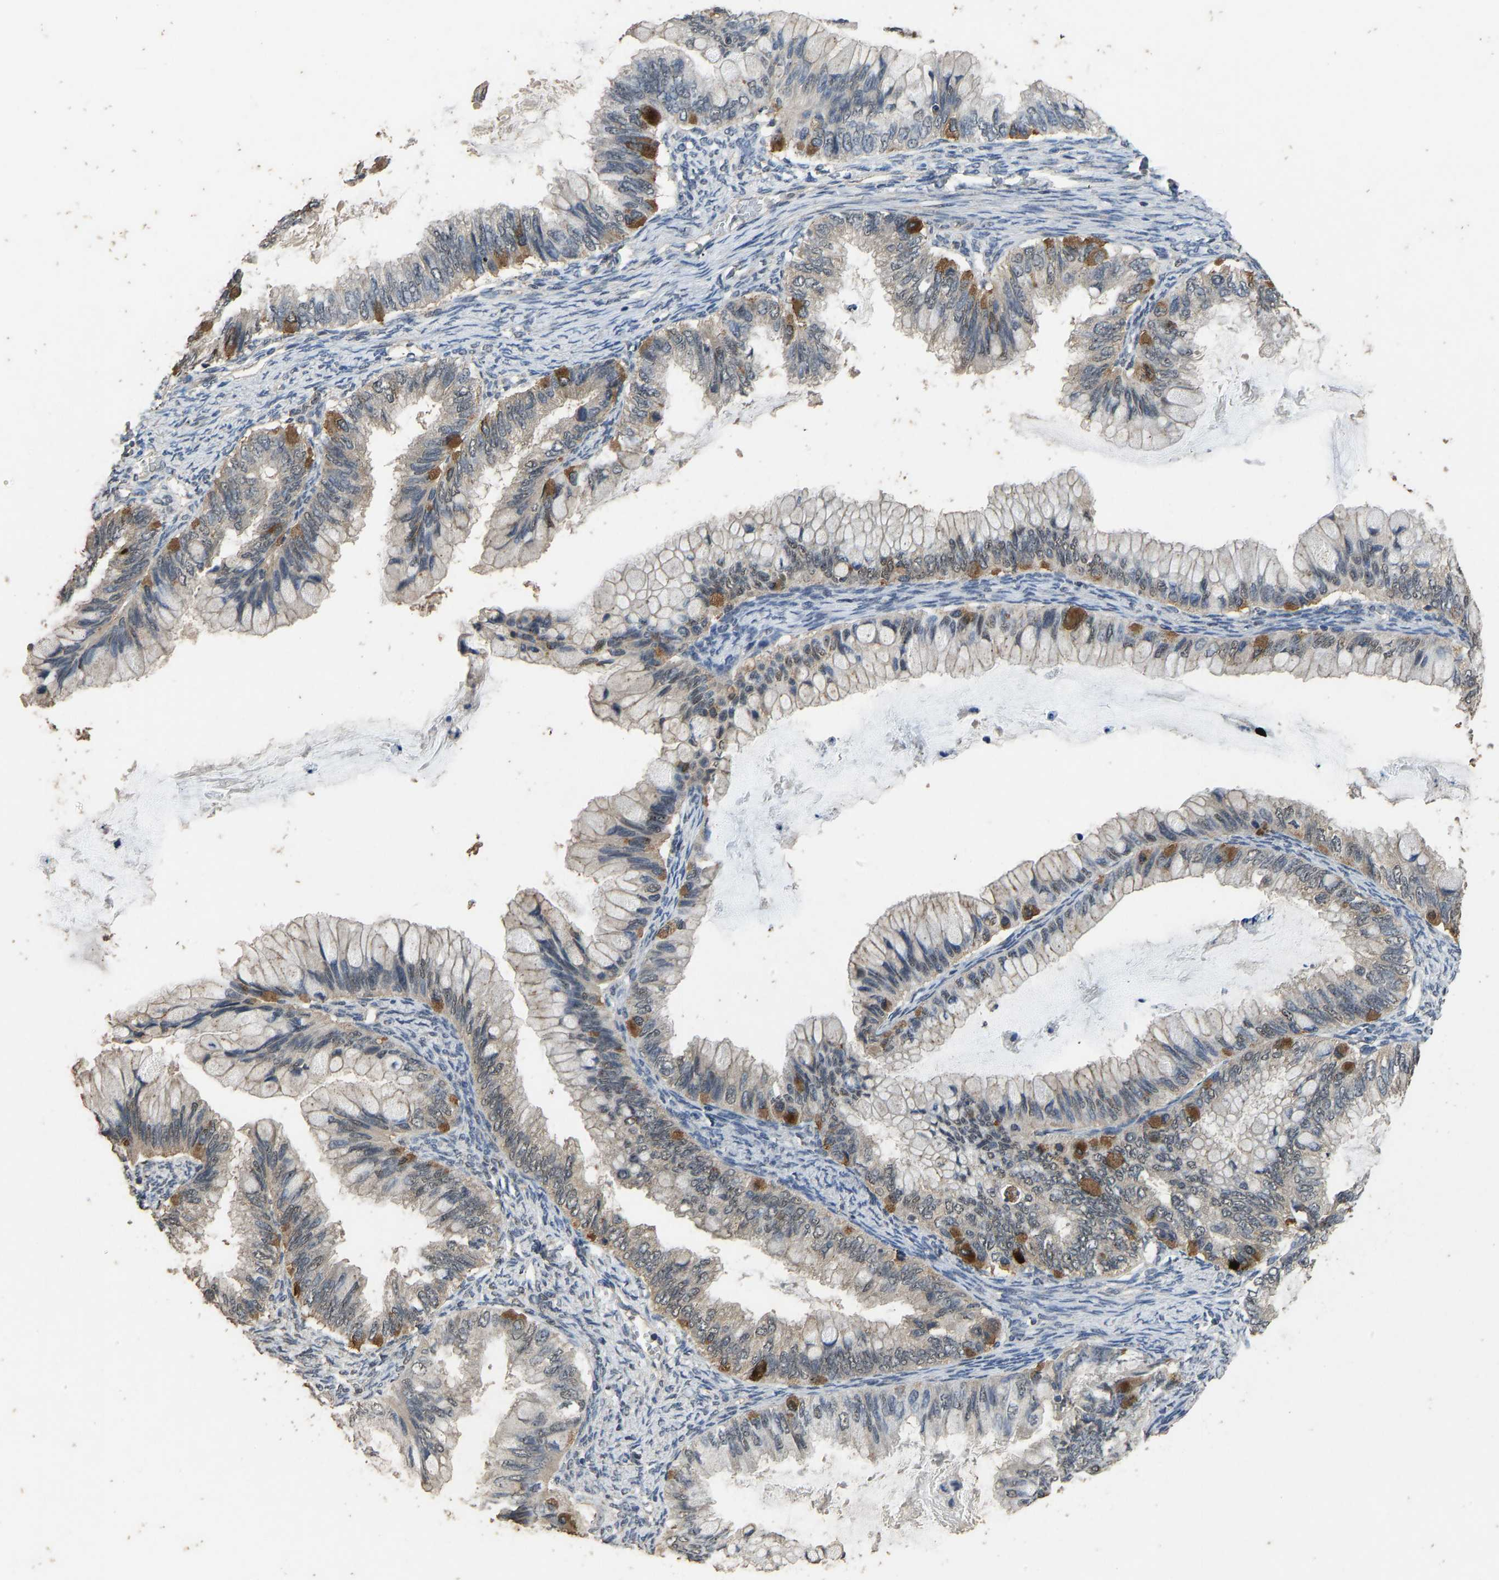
{"staining": {"intensity": "moderate", "quantity": "<25%", "location": "cytoplasmic/membranous"}, "tissue": "ovarian cancer", "cell_type": "Tumor cells", "image_type": "cancer", "snomed": [{"axis": "morphology", "description": "Cystadenocarcinoma, mucinous, NOS"}, {"axis": "topography", "description": "Ovary"}], "caption": "Ovarian cancer (mucinous cystadenocarcinoma) was stained to show a protein in brown. There is low levels of moderate cytoplasmic/membranous positivity in about <25% of tumor cells.", "gene": "CIDEC", "patient": {"sex": "female", "age": 80}}